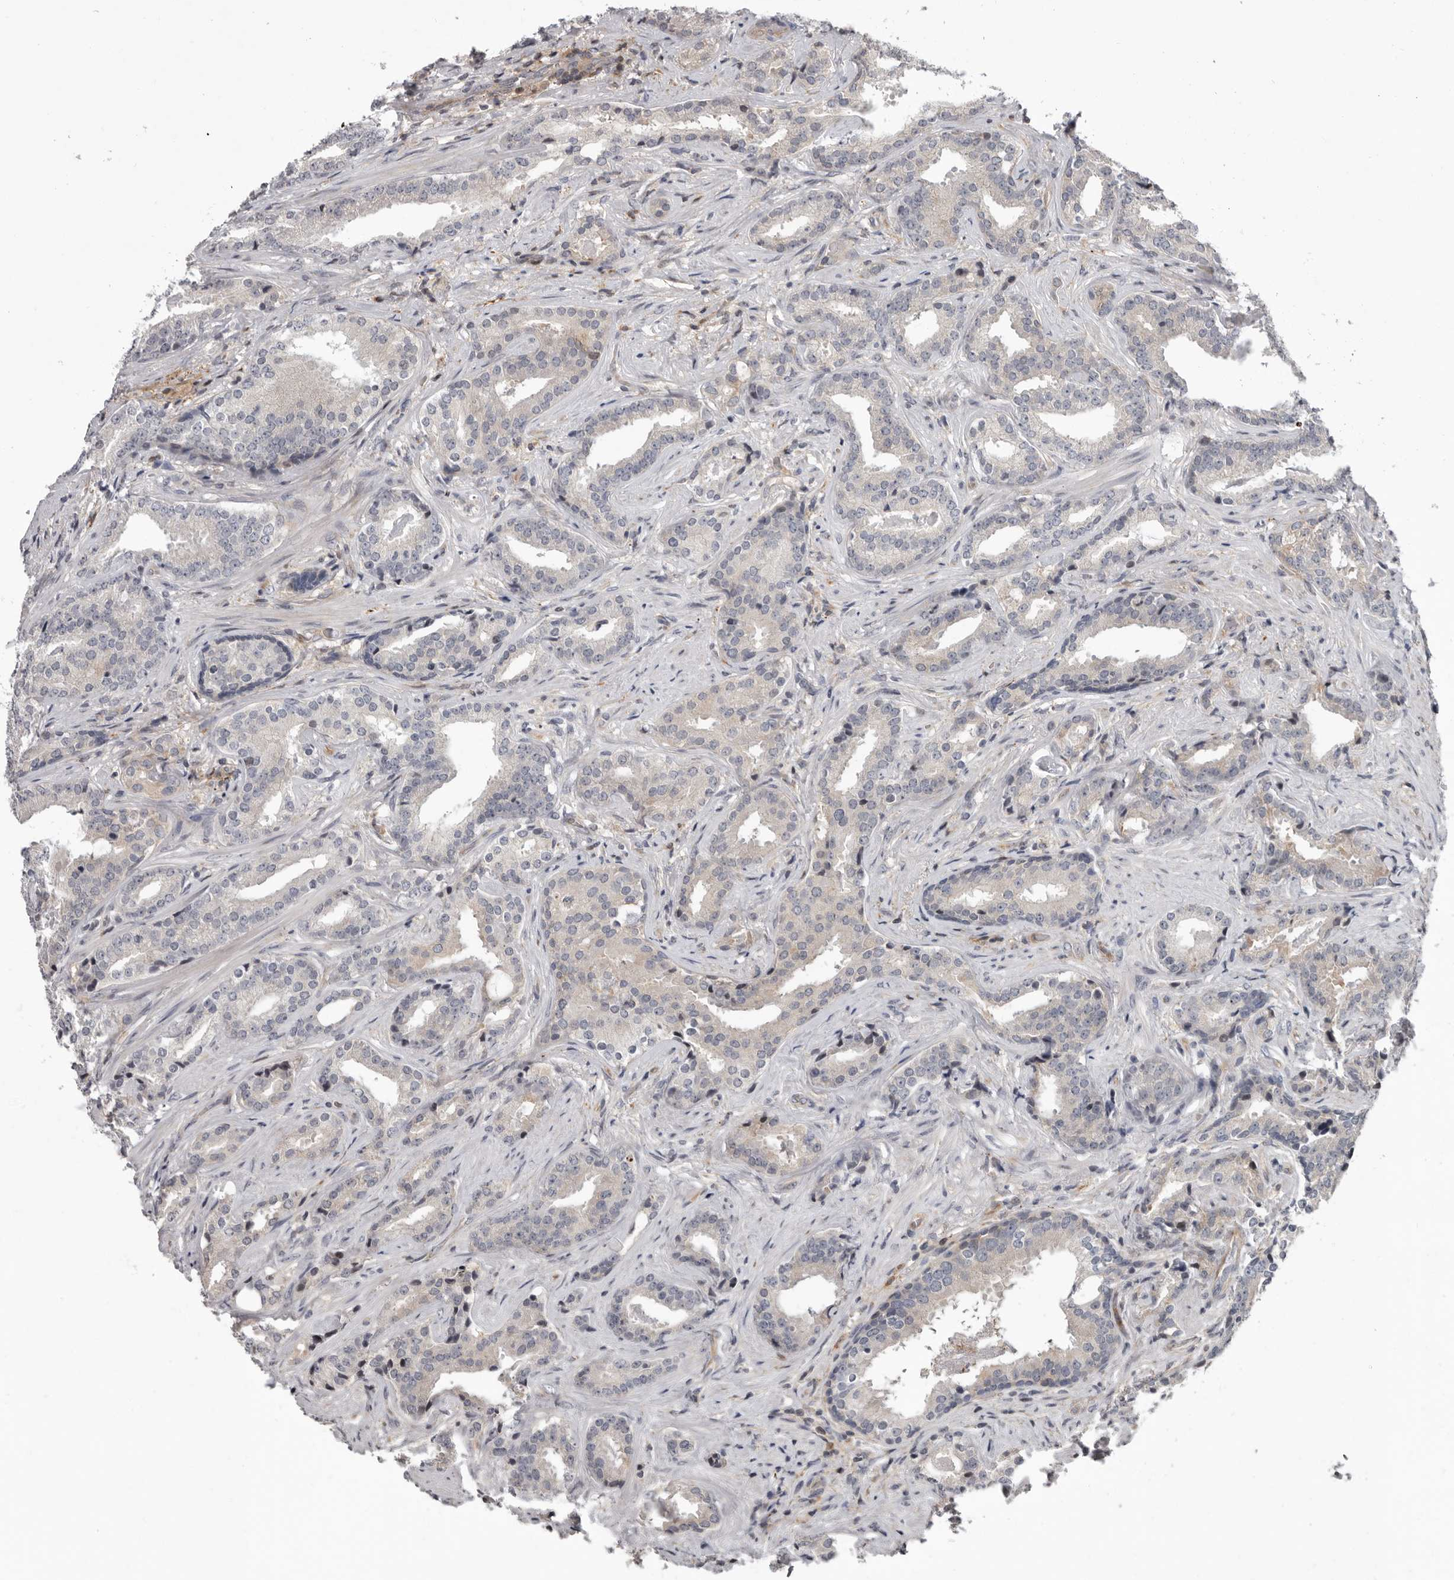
{"staining": {"intensity": "negative", "quantity": "none", "location": "none"}, "tissue": "prostate cancer", "cell_type": "Tumor cells", "image_type": "cancer", "snomed": [{"axis": "morphology", "description": "Adenocarcinoma, Low grade"}, {"axis": "topography", "description": "Prostate"}], "caption": "Tumor cells show no significant expression in prostate adenocarcinoma (low-grade).", "gene": "FGFR4", "patient": {"sex": "male", "age": 67}}